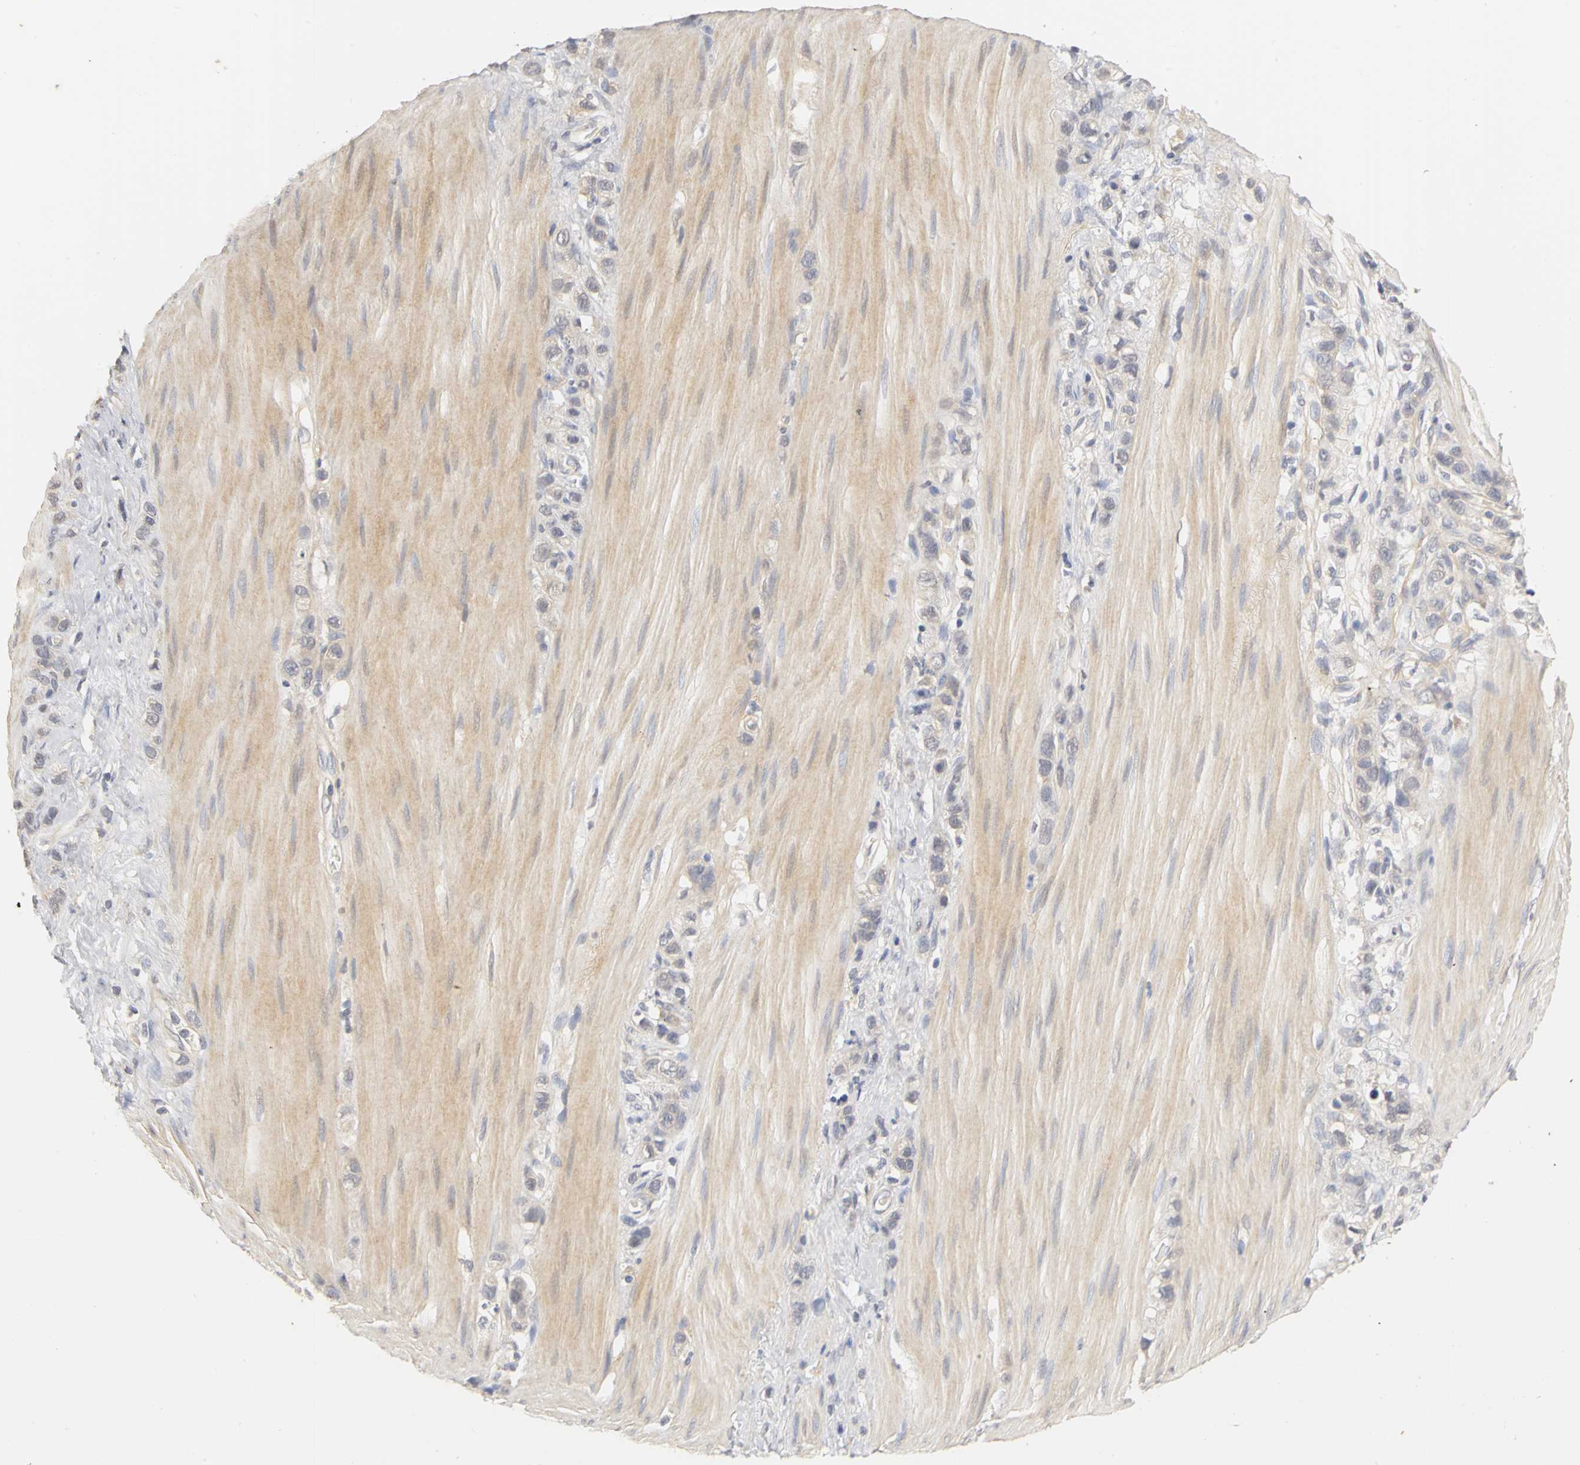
{"staining": {"intensity": "weak", "quantity": "25%-75%", "location": "cytoplasmic/membranous"}, "tissue": "stomach cancer", "cell_type": "Tumor cells", "image_type": "cancer", "snomed": [{"axis": "morphology", "description": "Normal tissue, NOS"}, {"axis": "morphology", "description": "Adenocarcinoma, NOS"}, {"axis": "morphology", "description": "Adenocarcinoma, High grade"}, {"axis": "topography", "description": "Stomach, upper"}, {"axis": "topography", "description": "Stomach"}], "caption": "Stomach cancer (adenocarcinoma) stained with a brown dye exhibits weak cytoplasmic/membranous positive expression in approximately 25%-75% of tumor cells.", "gene": "PGR", "patient": {"sex": "female", "age": 65}}